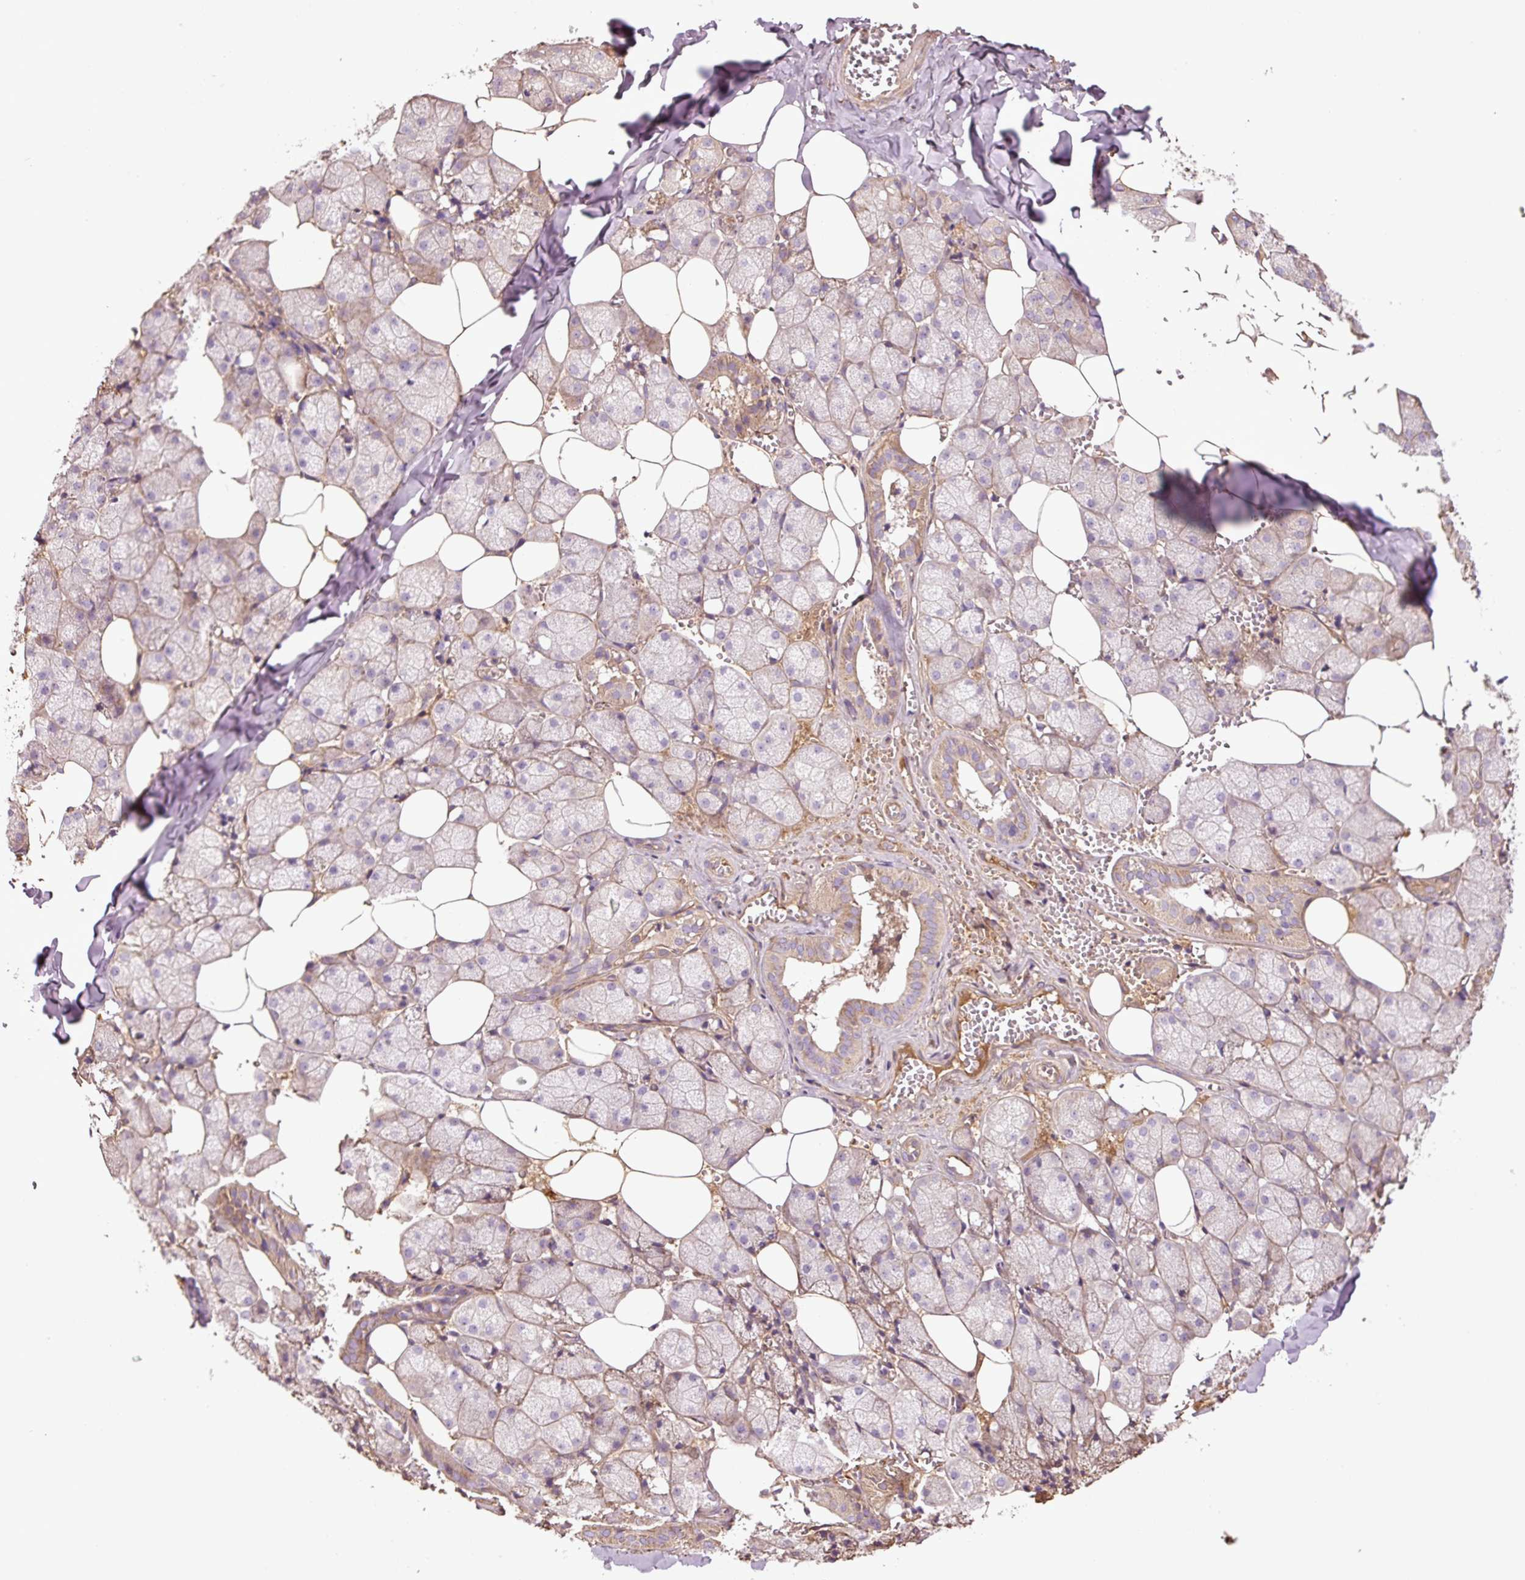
{"staining": {"intensity": "moderate", "quantity": "<25%", "location": "cytoplasmic/membranous"}, "tissue": "salivary gland", "cell_type": "Glandular cells", "image_type": "normal", "snomed": [{"axis": "morphology", "description": "Normal tissue, NOS"}, {"axis": "topography", "description": "Salivary gland"}, {"axis": "topography", "description": "Peripheral nerve tissue"}], "caption": "Immunohistochemical staining of normal human salivary gland exhibits low levels of moderate cytoplasmic/membranous staining in about <25% of glandular cells.", "gene": "NID2", "patient": {"sex": "male", "age": 38}}